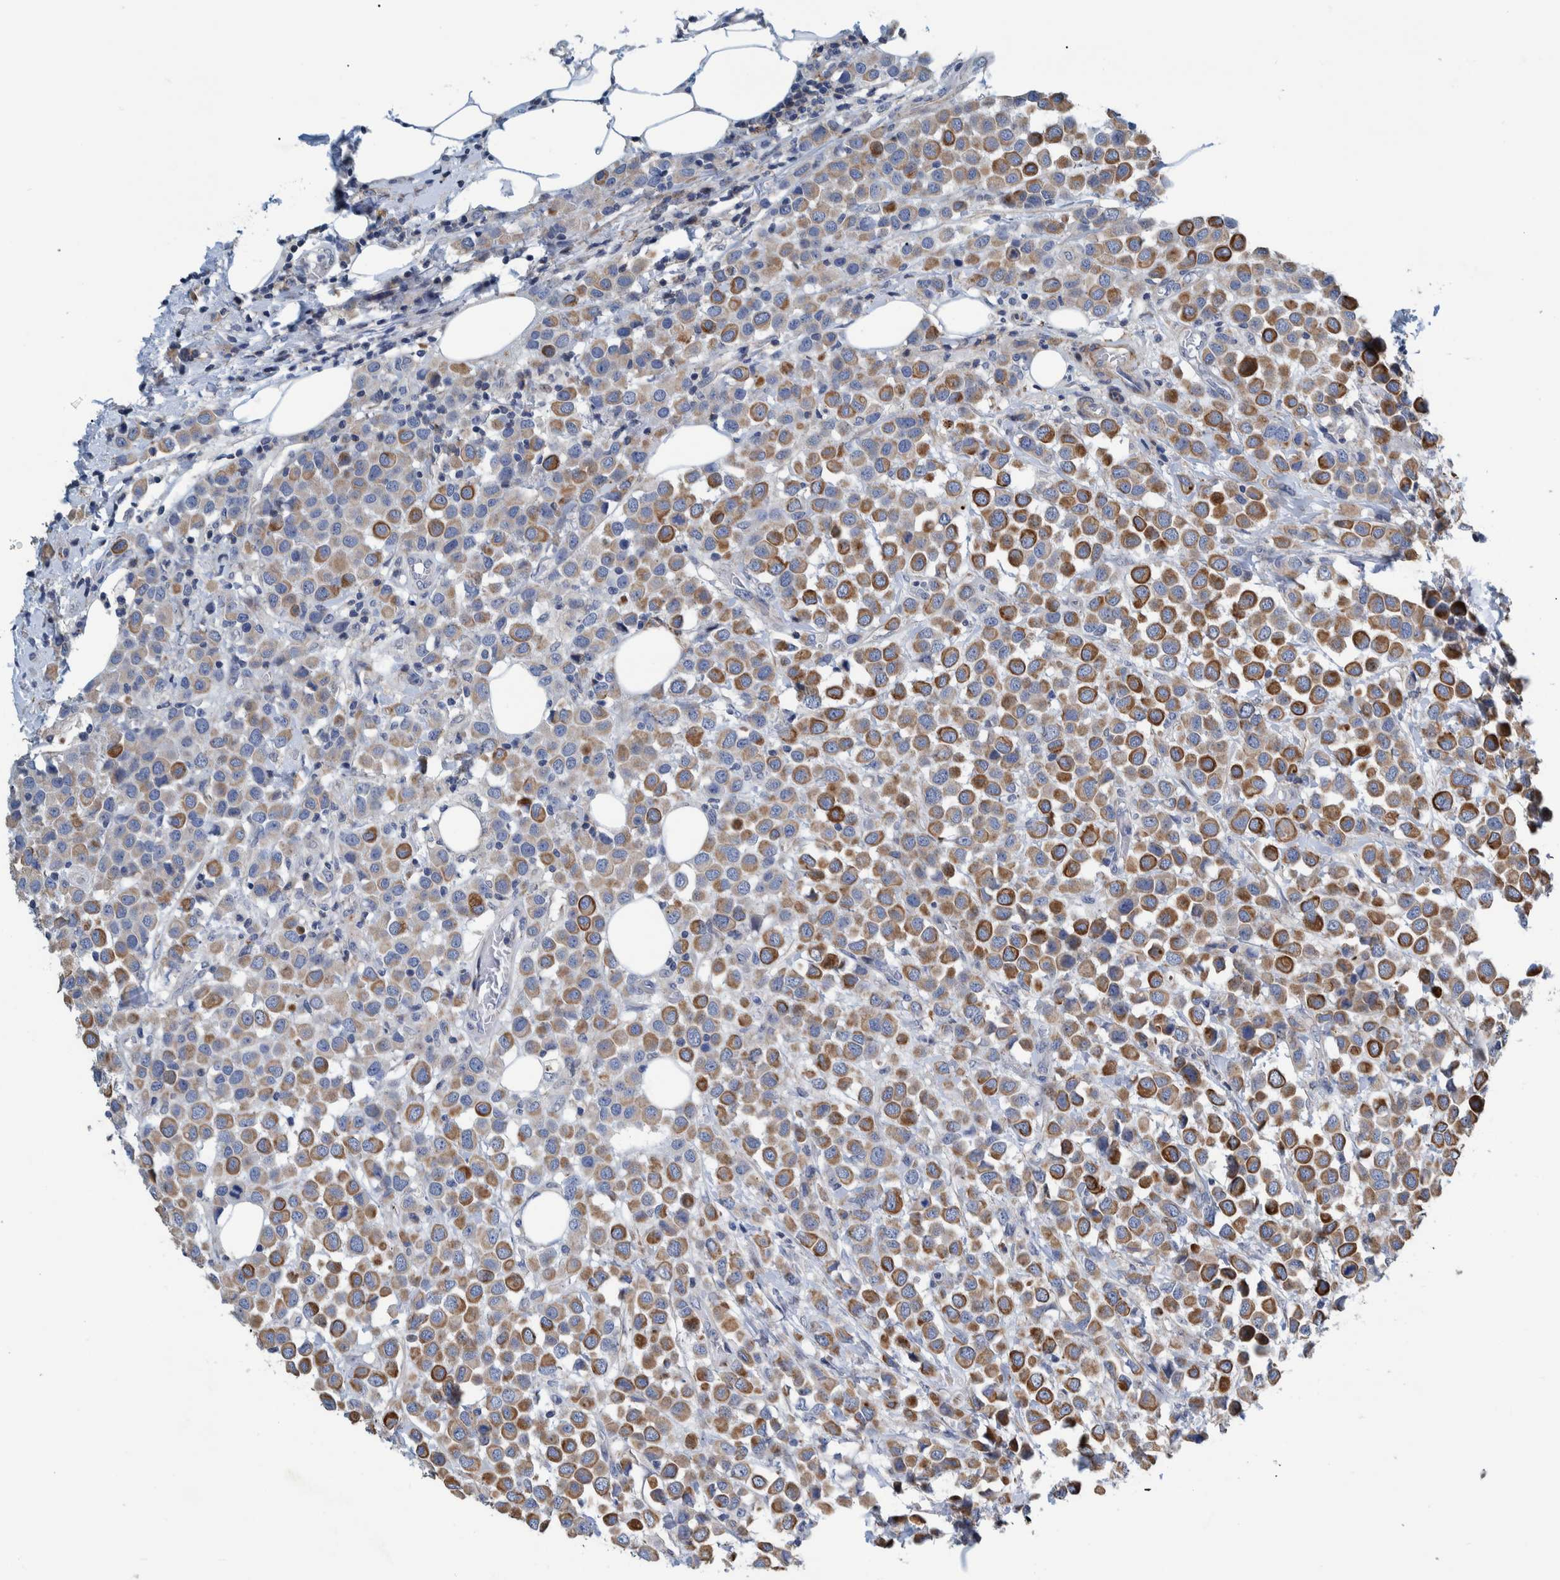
{"staining": {"intensity": "moderate", "quantity": ">75%", "location": "cytoplasmic/membranous"}, "tissue": "breast cancer", "cell_type": "Tumor cells", "image_type": "cancer", "snomed": [{"axis": "morphology", "description": "Duct carcinoma"}, {"axis": "topography", "description": "Breast"}], "caption": "Immunohistochemistry (DAB) staining of human breast invasive ductal carcinoma shows moderate cytoplasmic/membranous protein positivity in about >75% of tumor cells. Using DAB (3,3'-diaminobenzidine) (brown) and hematoxylin (blue) stains, captured at high magnification using brightfield microscopy.", "gene": "MKS1", "patient": {"sex": "female", "age": 61}}